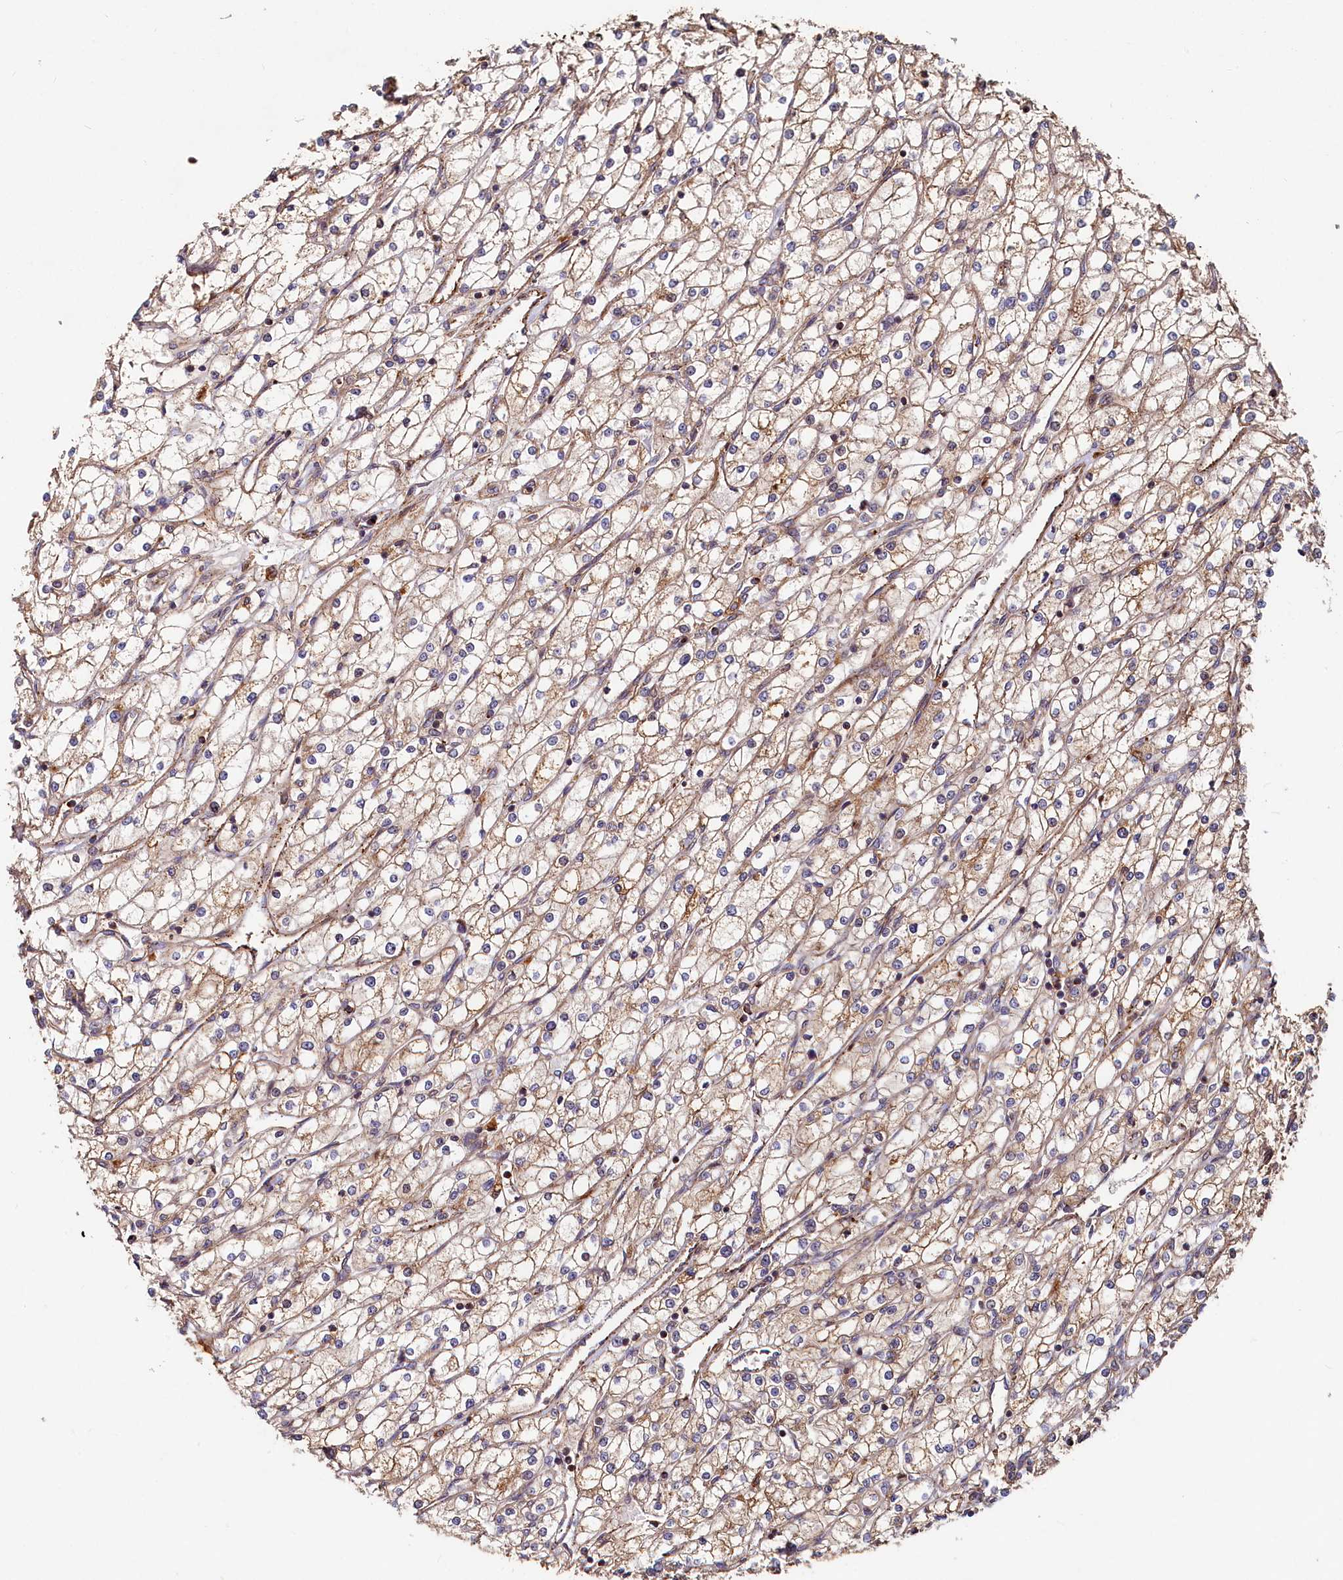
{"staining": {"intensity": "moderate", "quantity": ">75%", "location": "cytoplasmic/membranous"}, "tissue": "renal cancer", "cell_type": "Tumor cells", "image_type": "cancer", "snomed": [{"axis": "morphology", "description": "Adenocarcinoma, NOS"}, {"axis": "topography", "description": "Kidney"}], "caption": "A photomicrograph of adenocarcinoma (renal) stained for a protein exhibits moderate cytoplasmic/membranous brown staining in tumor cells.", "gene": "TRIM23", "patient": {"sex": "male", "age": 80}}